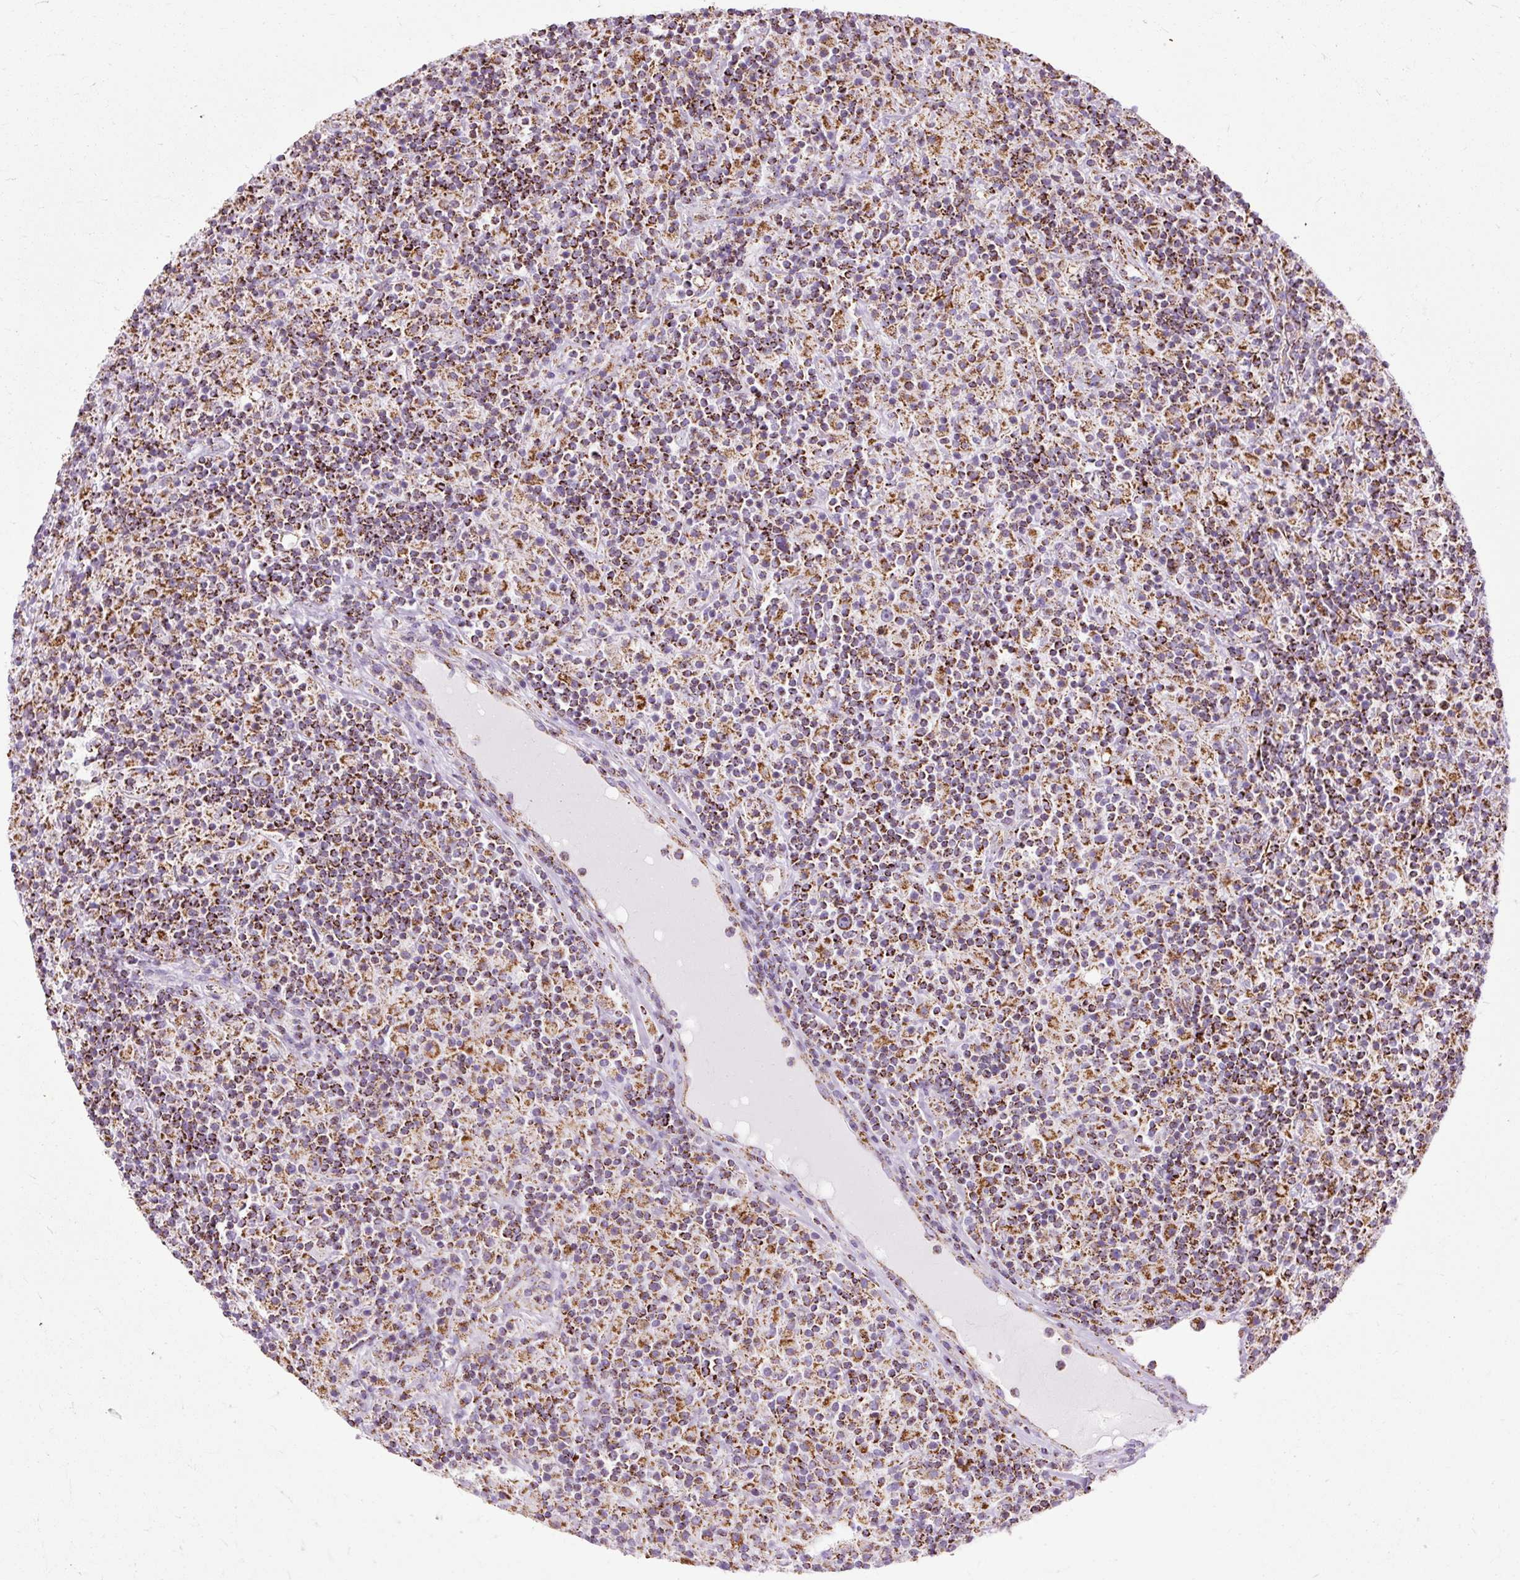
{"staining": {"intensity": "moderate", "quantity": ">75%", "location": "cytoplasmic/membranous"}, "tissue": "lymphoma", "cell_type": "Tumor cells", "image_type": "cancer", "snomed": [{"axis": "morphology", "description": "Hodgkin's disease, NOS"}, {"axis": "topography", "description": "Lymph node"}], "caption": "Immunohistochemistry (IHC) histopathology image of lymphoma stained for a protein (brown), which demonstrates medium levels of moderate cytoplasmic/membranous staining in approximately >75% of tumor cells.", "gene": "DLAT", "patient": {"sex": "male", "age": 70}}